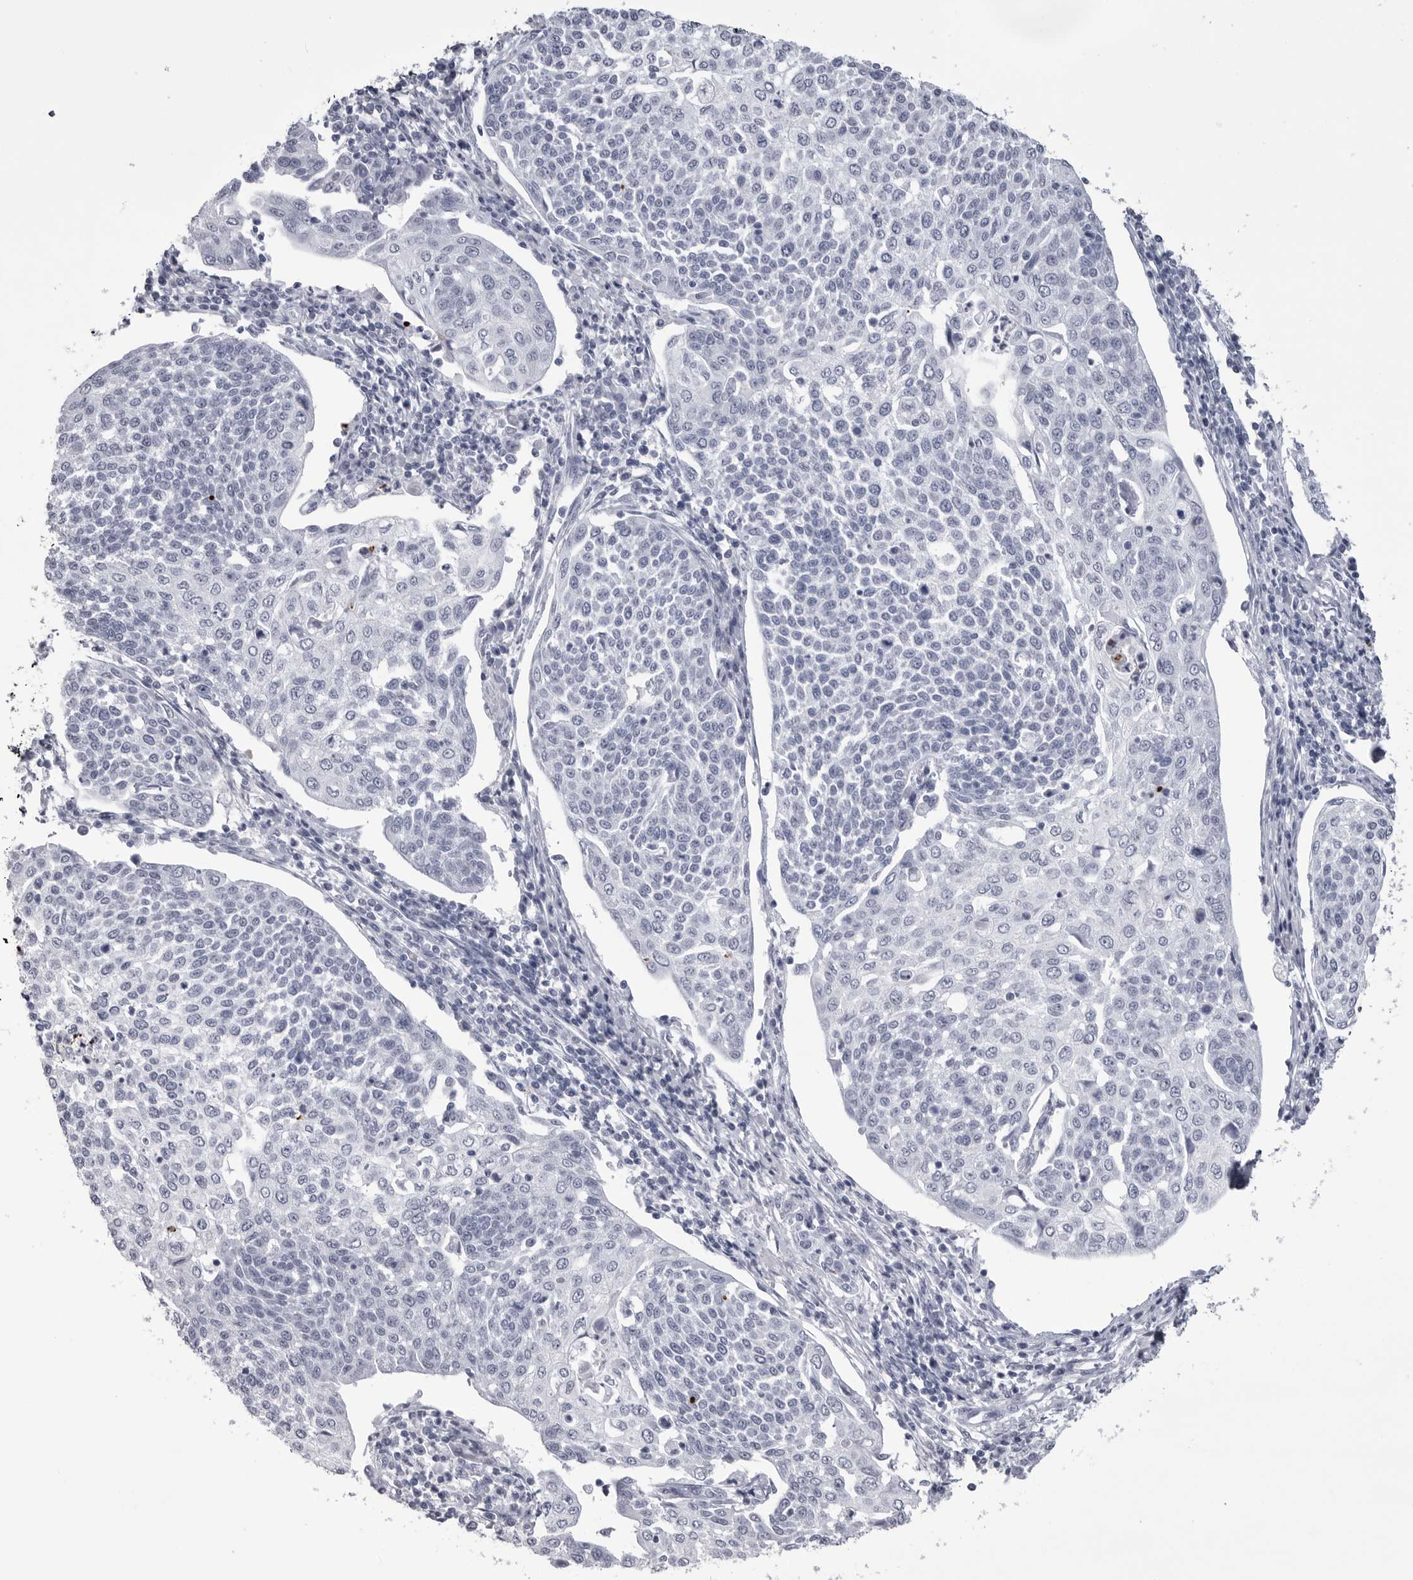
{"staining": {"intensity": "negative", "quantity": "none", "location": "none"}, "tissue": "cervical cancer", "cell_type": "Tumor cells", "image_type": "cancer", "snomed": [{"axis": "morphology", "description": "Squamous cell carcinoma, NOS"}, {"axis": "topography", "description": "Cervix"}], "caption": "Squamous cell carcinoma (cervical) stained for a protein using immunohistochemistry exhibits no staining tumor cells.", "gene": "COL26A1", "patient": {"sex": "female", "age": 34}}